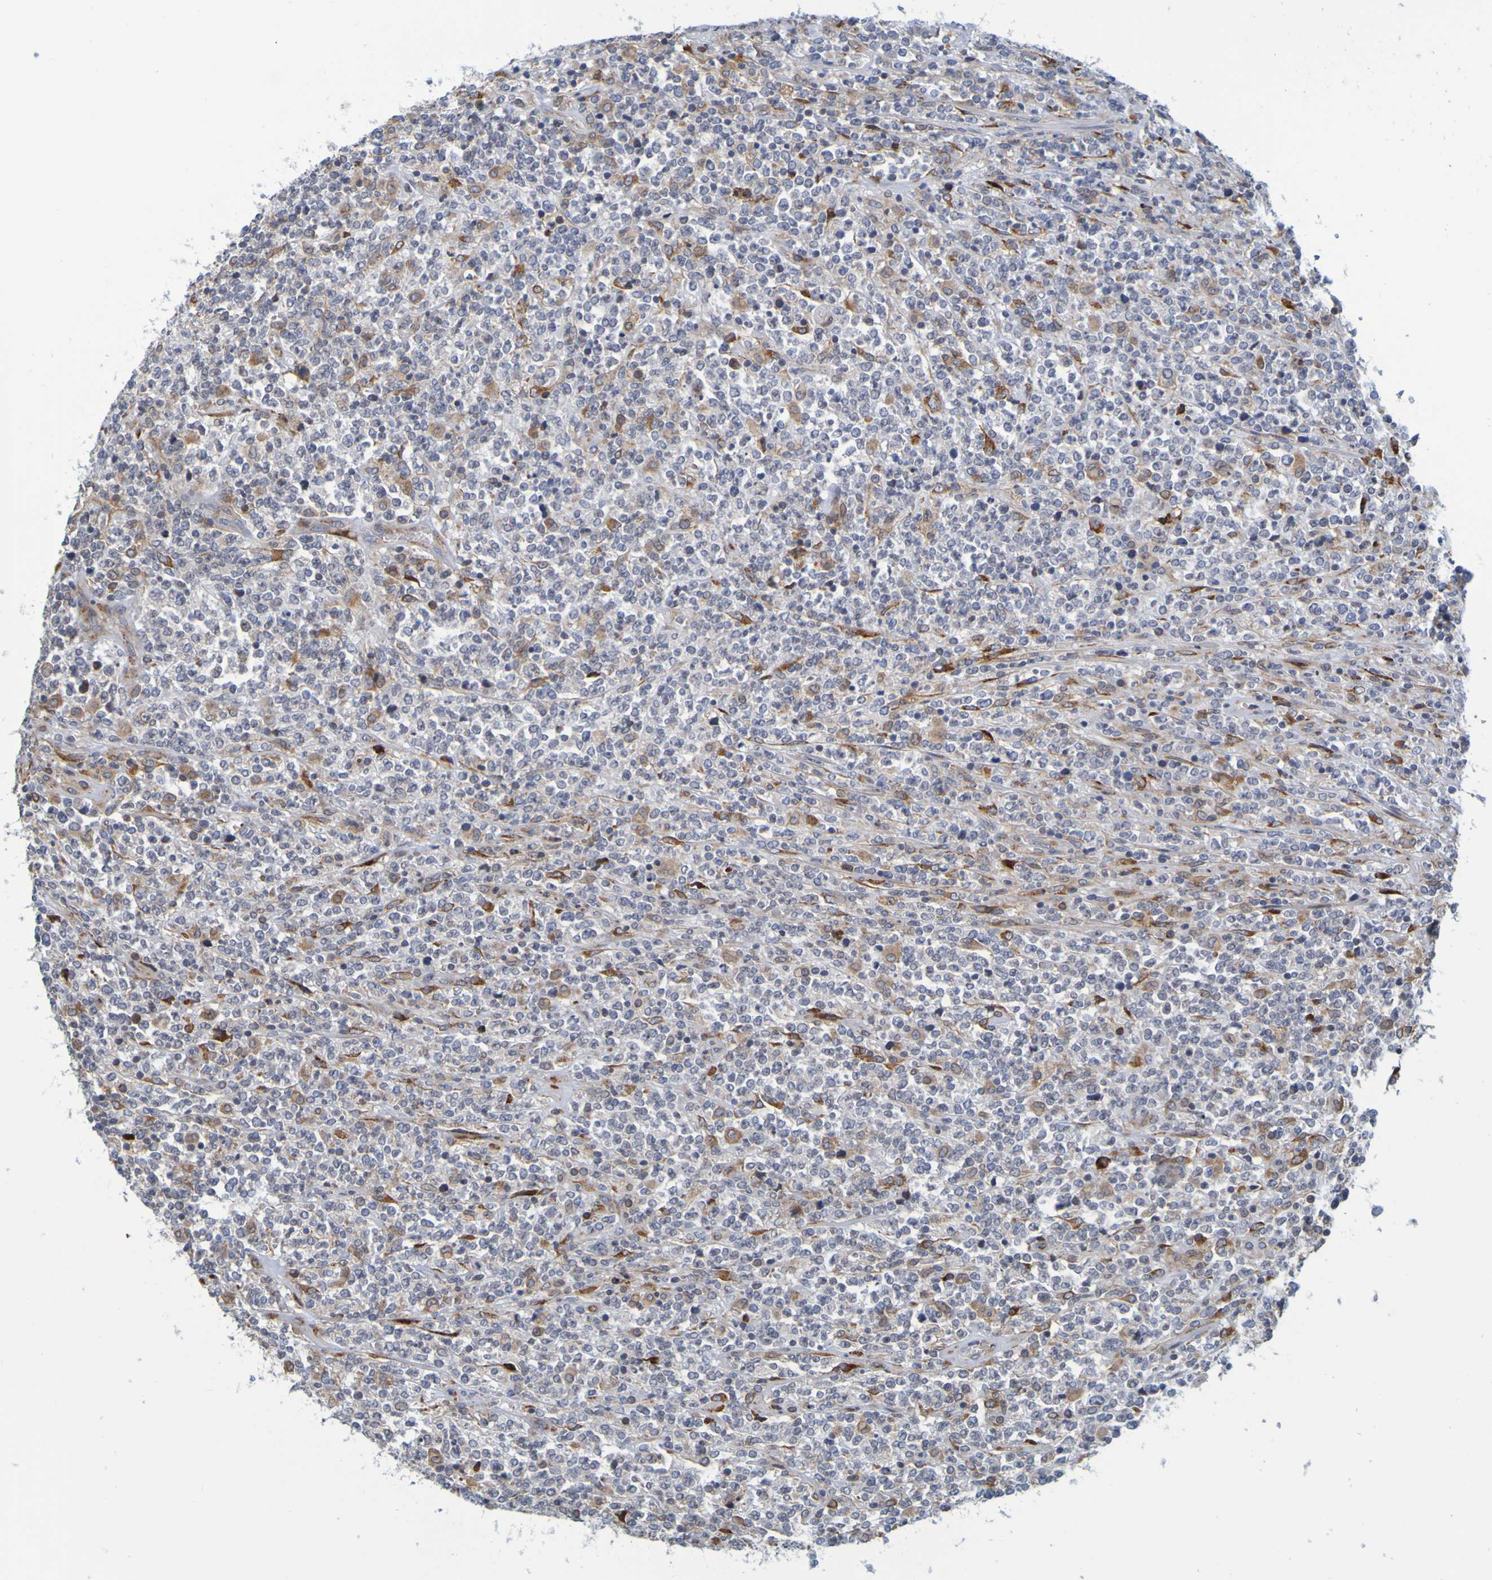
{"staining": {"intensity": "negative", "quantity": "none", "location": "none"}, "tissue": "lymphoma", "cell_type": "Tumor cells", "image_type": "cancer", "snomed": [{"axis": "morphology", "description": "Malignant lymphoma, non-Hodgkin's type, High grade"}, {"axis": "topography", "description": "Soft tissue"}], "caption": "Tumor cells show no significant positivity in lymphoma. The staining was performed using DAB (3,3'-diaminobenzidine) to visualize the protein expression in brown, while the nuclei were stained in blue with hematoxylin (Magnification: 20x).", "gene": "SIL1", "patient": {"sex": "male", "age": 18}}